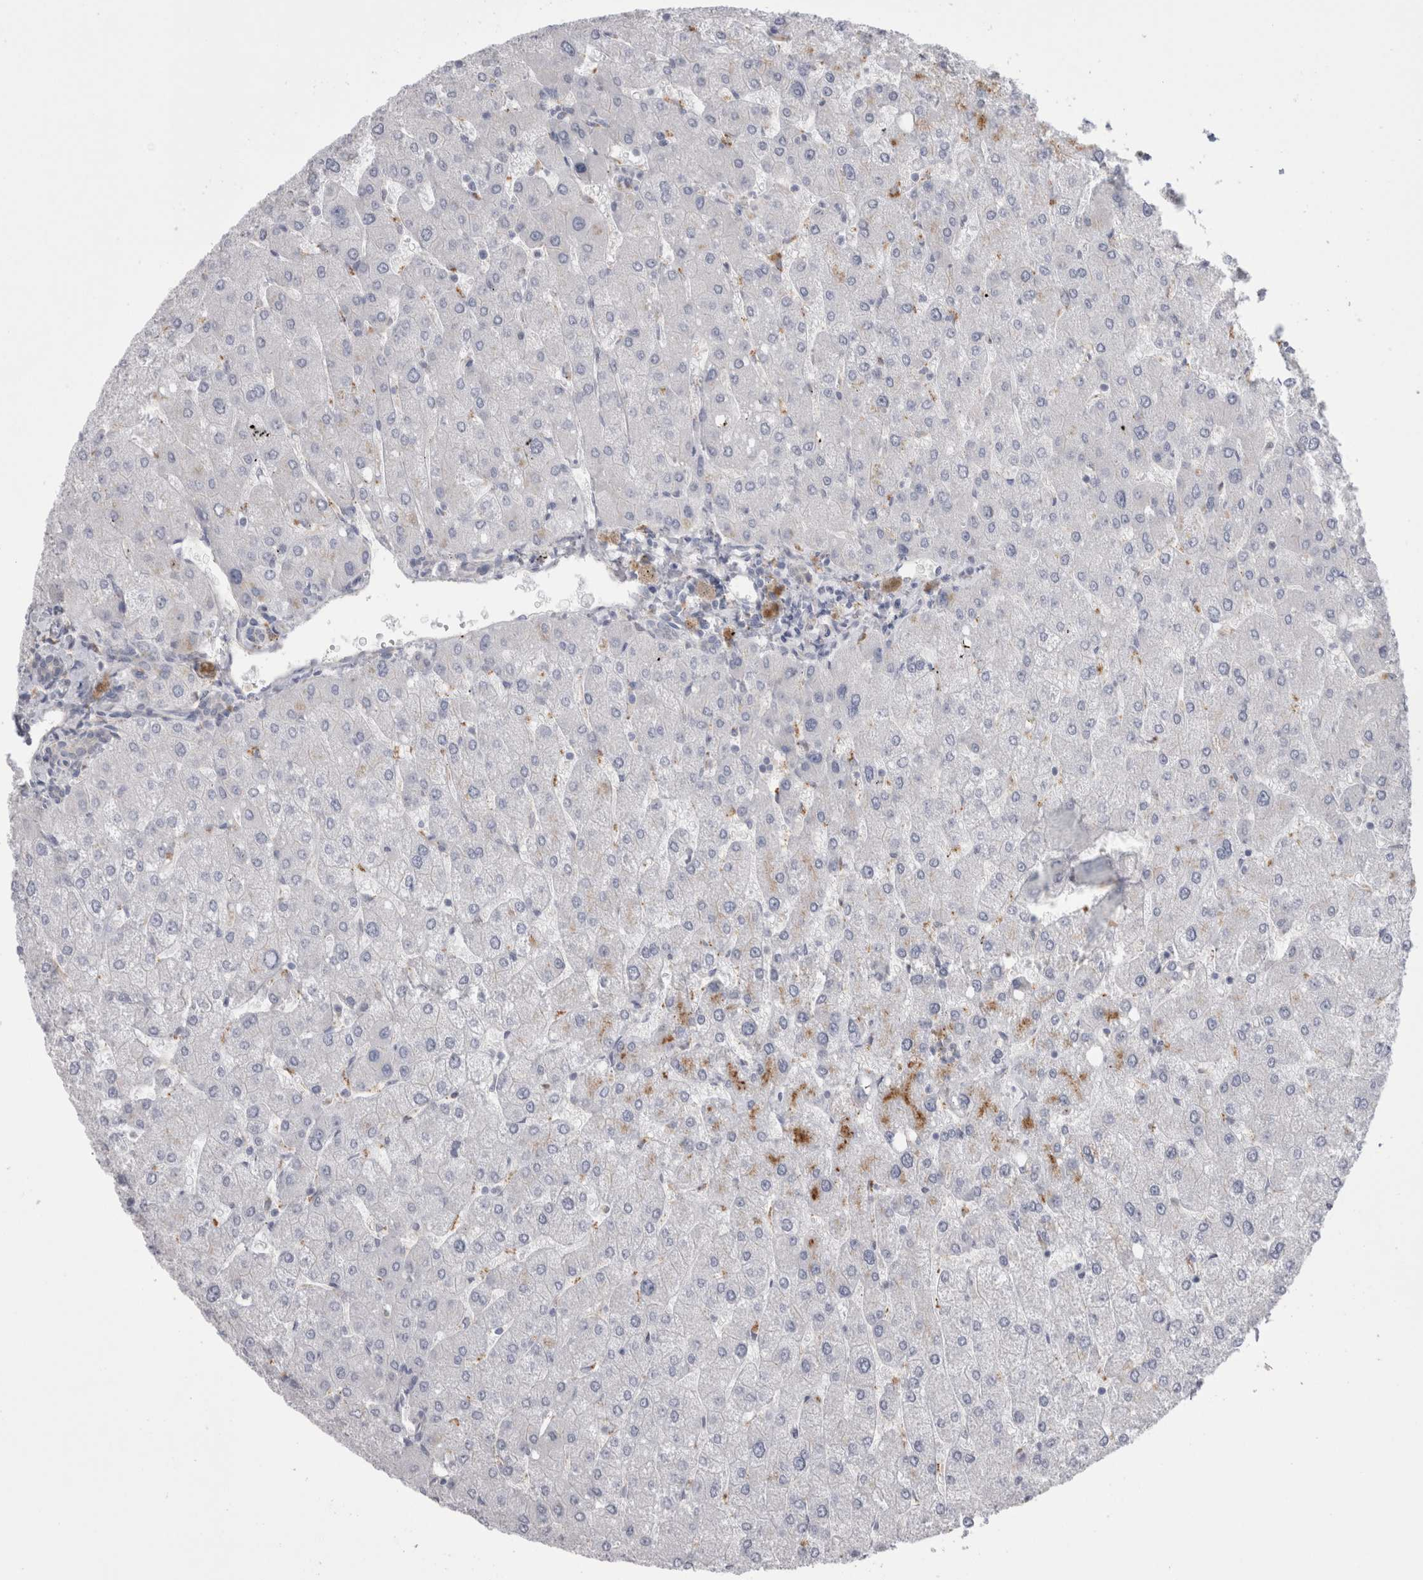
{"staining": {"intensity": "negative", "quantity": "none", "location": "none"}, "tissue": "liver", "cell_type": "Cholangiocytes", "image_type": "normal", "snomed": [{"axis": "morphology", "description": "Normal tissue, NOS"}, {"axis": "topography", "description": "Liver"}], "caption": "Immunohistochemical staining of unremarkable liver exhibits no significant expression in cholangiocytes. (DAB (3,3'-diaminobenzidine) immunohistochemistry with hematoxylin counter stain).", "gene": "EPDR1", "patient": {"sex": "male", "age": 55}}